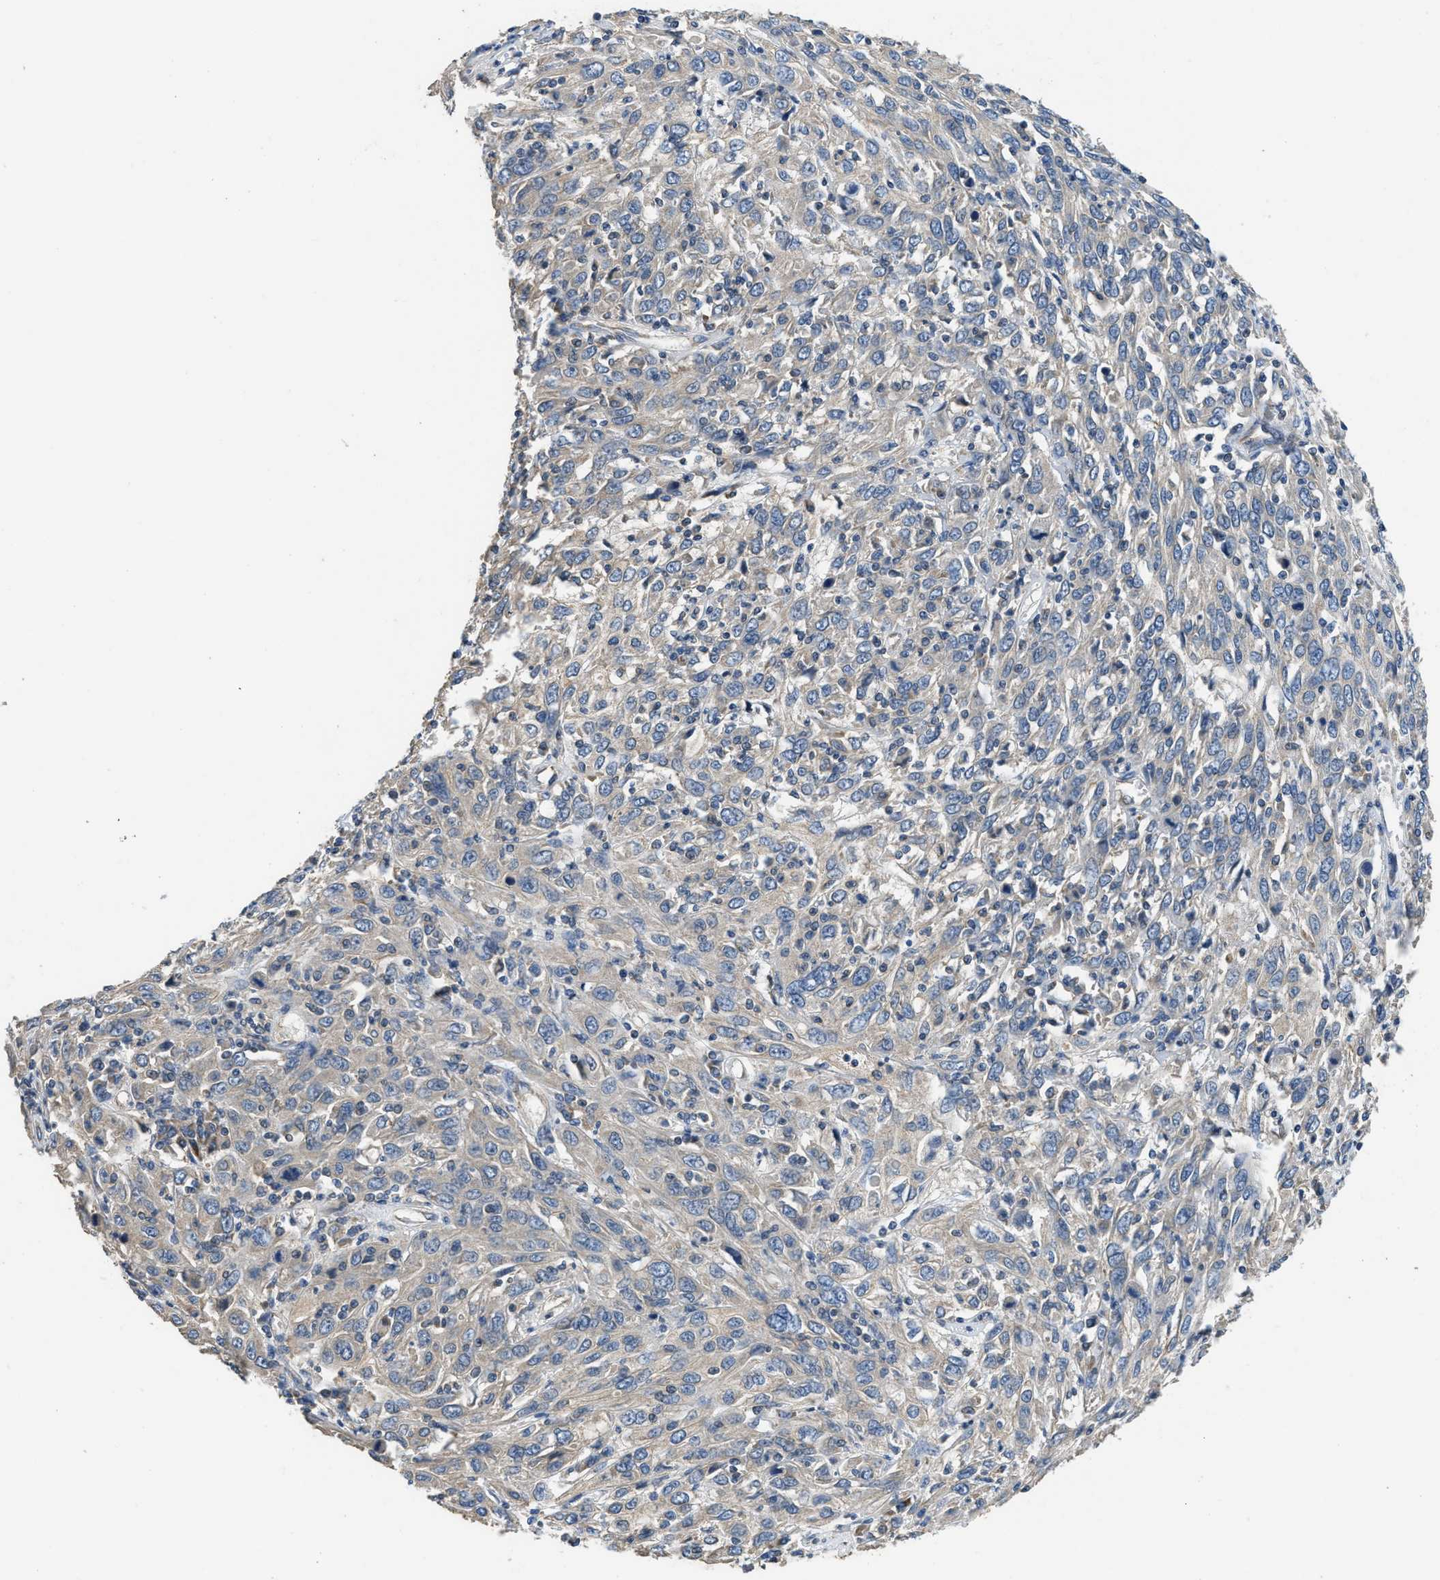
{"staining": {"intensity": "weak", "quantity": "25%-75%", "location": "cytoplasmic/membranous"}, "tissue": "cervical cancer", "cell_type": "Tumor cells", "image_type": "cancer", "snomed": [{"axis": "morphology", "description": "Squamous cell carcinoma, NOS"}, {"axis": "topography", "description": "Cervix"}], "caption": "Immunohistochemical staining of cervical cancer (squamous cell carcinoma) exhibits low levels of weak cytoplasmic/membranous staining in approximately 25%-75% of tumor cells. Nuclei are stained in blue.", "gene": "SSH2", "patient": {"sex": "female", "age": 46}}